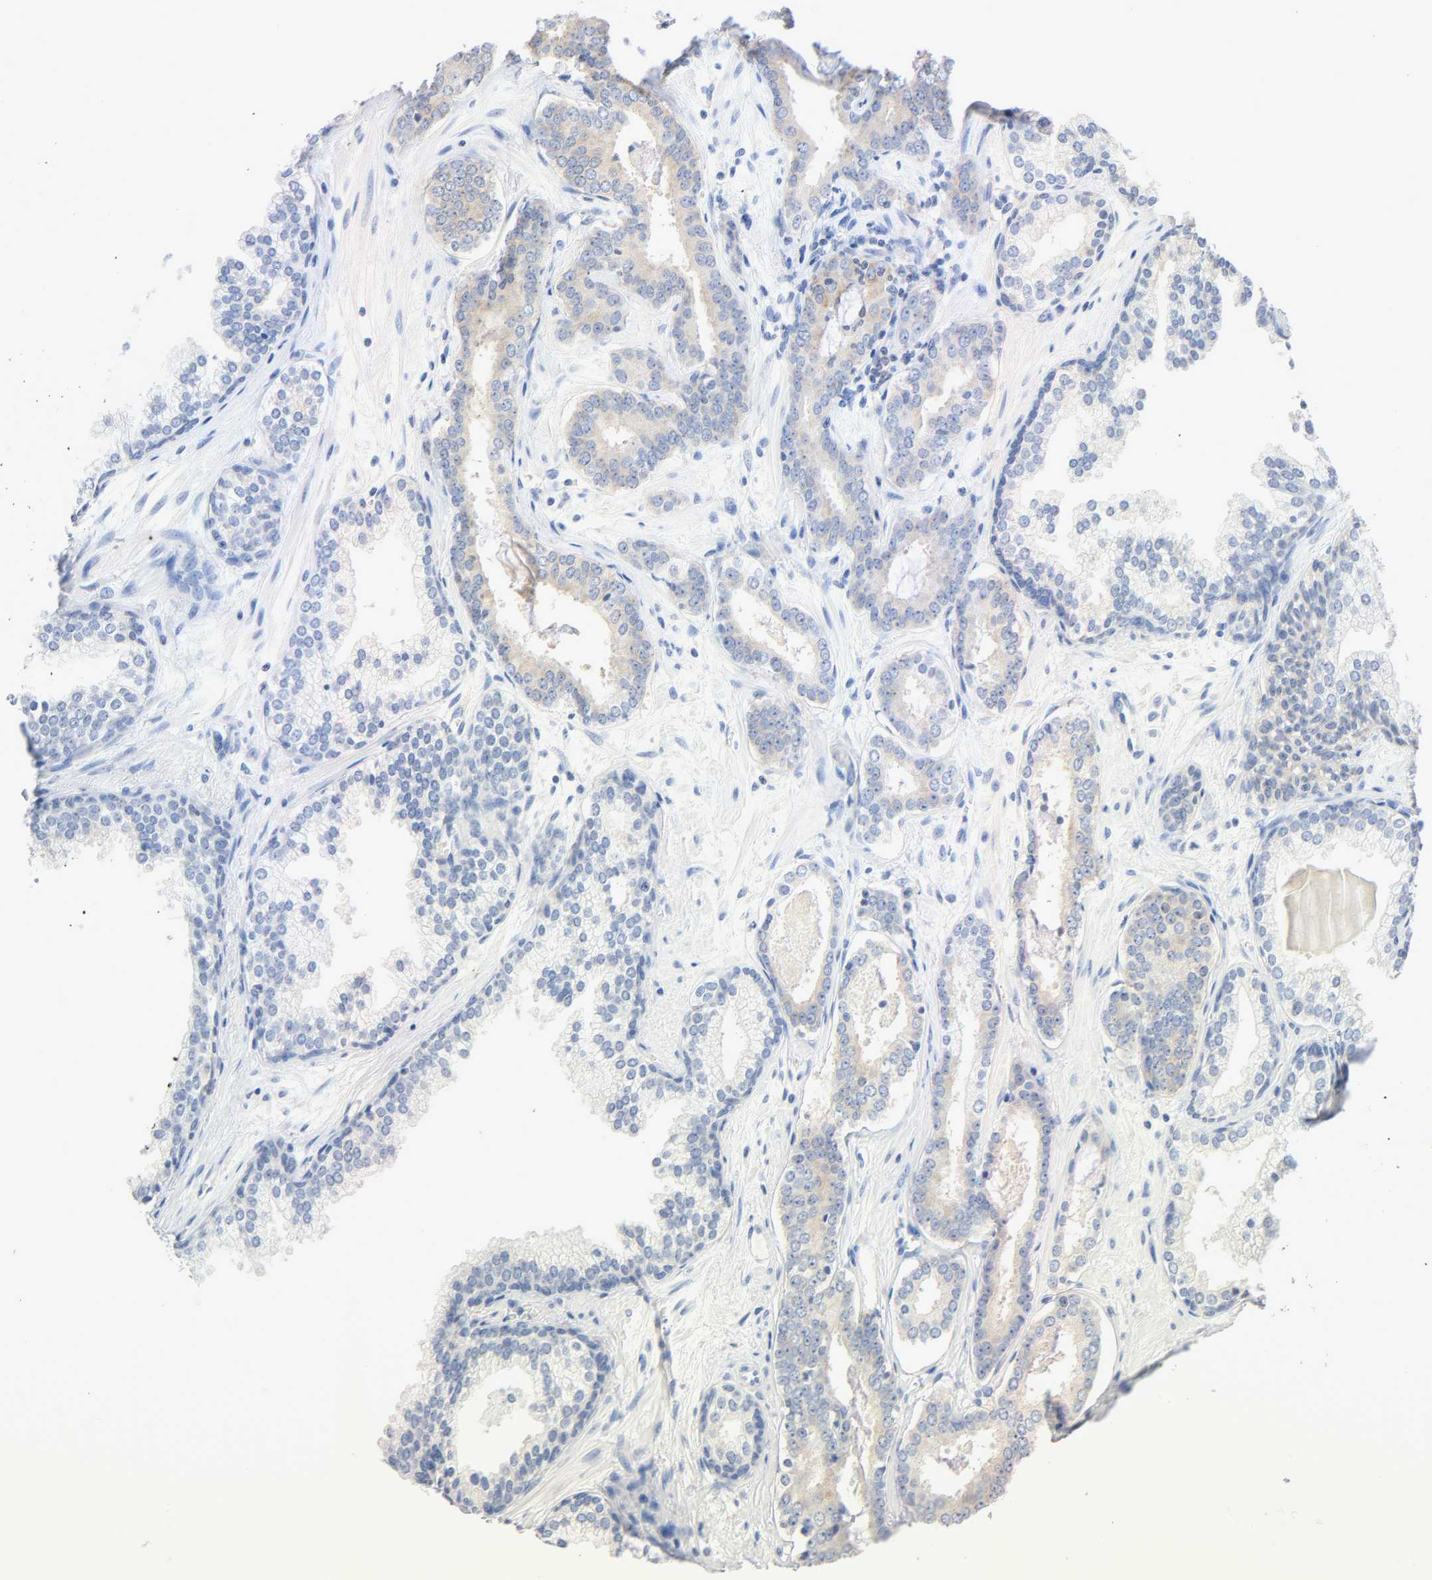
{"staining": {"intensity": "moderate", "quantity": ">75%", "location": "cytoplasmic/membranous"}, "tissue": "prostate cancer", "cell_type": "Tumor cells", "image_type": "cancer", "snomed": [{"axis": "morphology", "description": "Adenocarcinoma, Low grade"}, {"axis": "topography", "description": "Prostate"}], "caption": "Low-grade adenocarcinoma (prostate) was stained to show a protein in brown. There is medium levels of moderate cytoplasmic/membranous staining in approximately >75% of tumor cells.", "gene": "MALT1", "patient": {"sex": "male", "age": 57}}